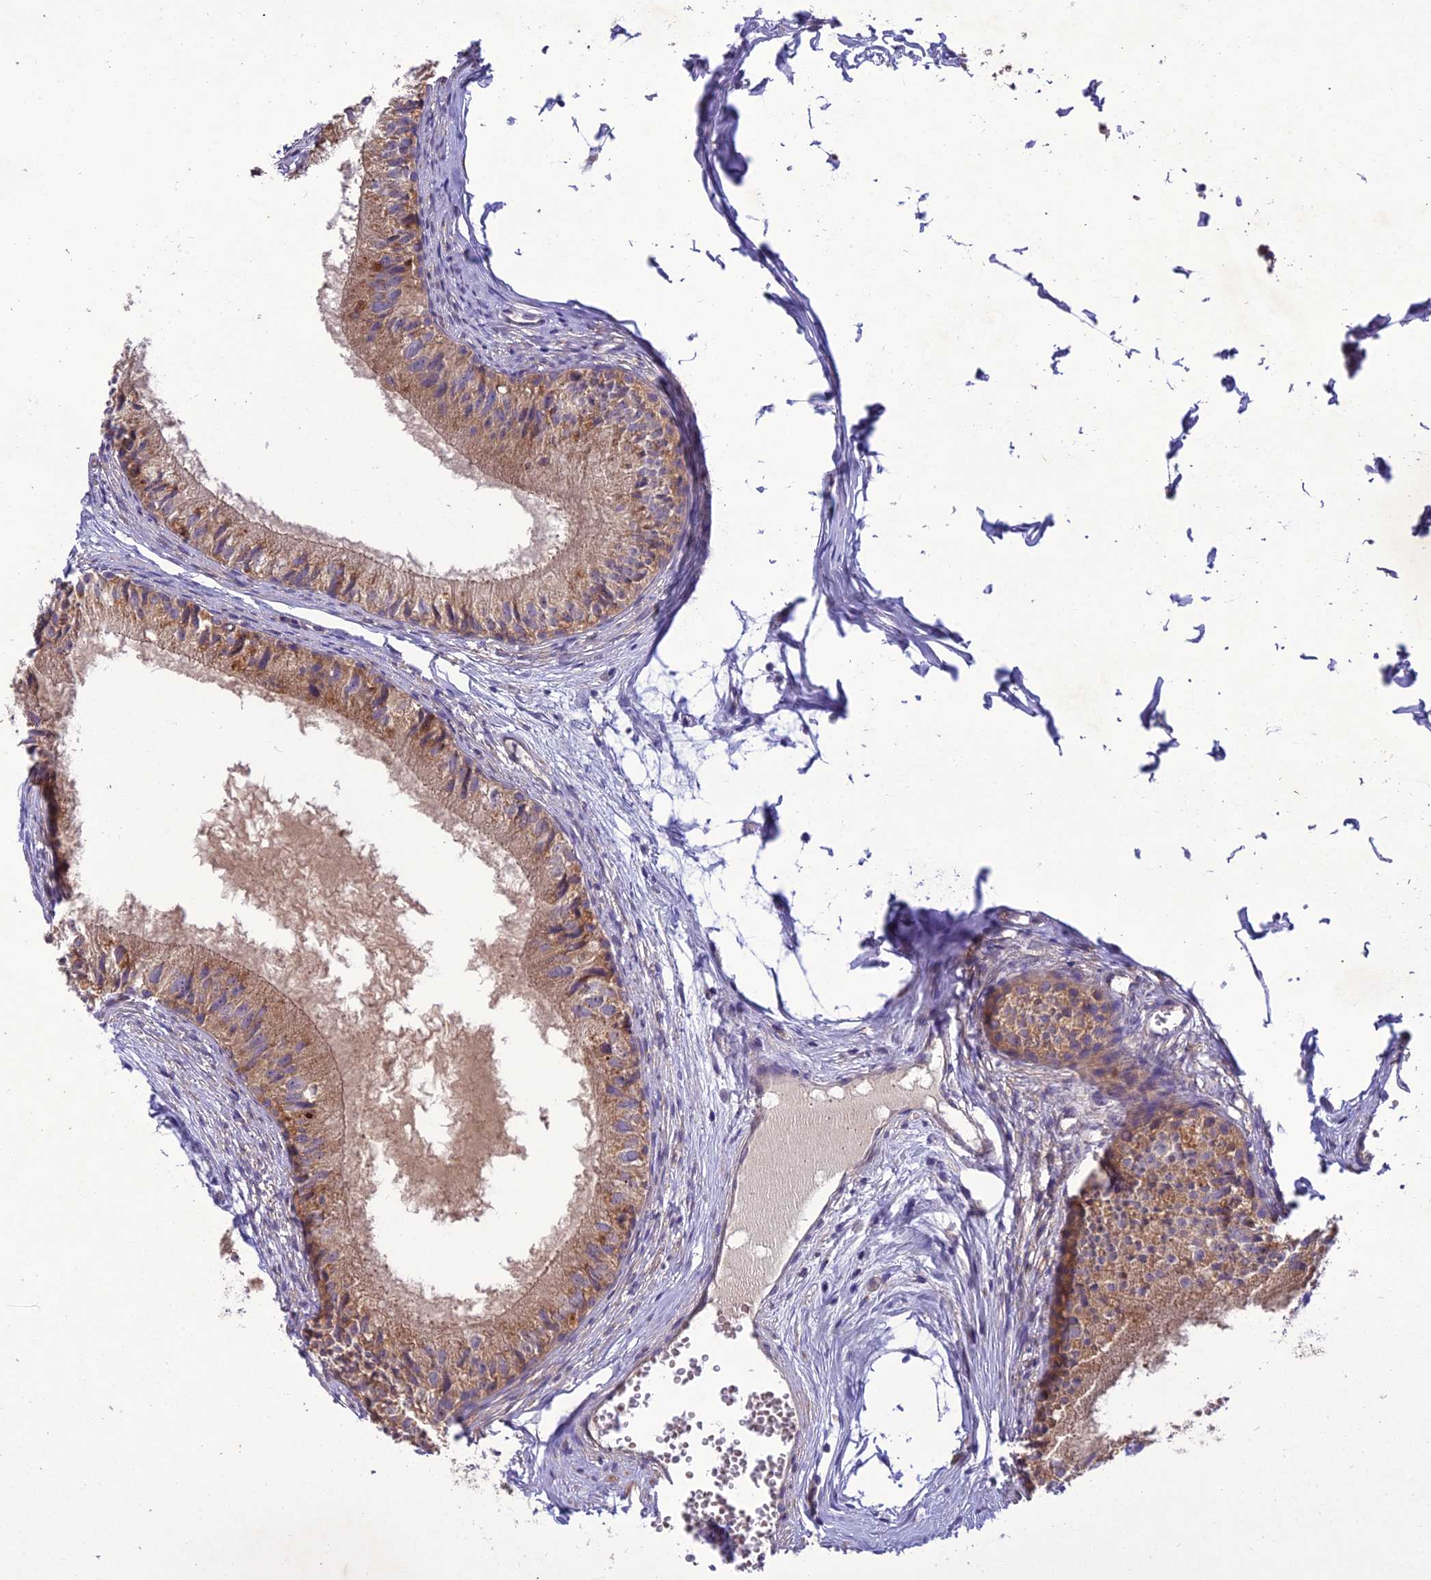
{"staining": {"intensity": "moderate", "quantity": "<25%", "location": "cytoplasmic/membranous"}, "tissue": "epididymis", "cell_type": "Glandular cells", "image_type": "normal", "snomed": [{"axis": "morphology", "description": "Normal tissue, NOS"}, {"axis": "morphology", "description": "Seminoma in situ"}, {"axis": "topography", "description": "Testis"}, {"axis": "topography", "description": "Epididymis"}], "caption": "Glandular cells display low levels of moderate cytoplasmic/membranous positivity in about <25% of cells in unremarkable human epididymis.", "gene": "CENPL", "patient": {"sex": "male", "age": 28}}